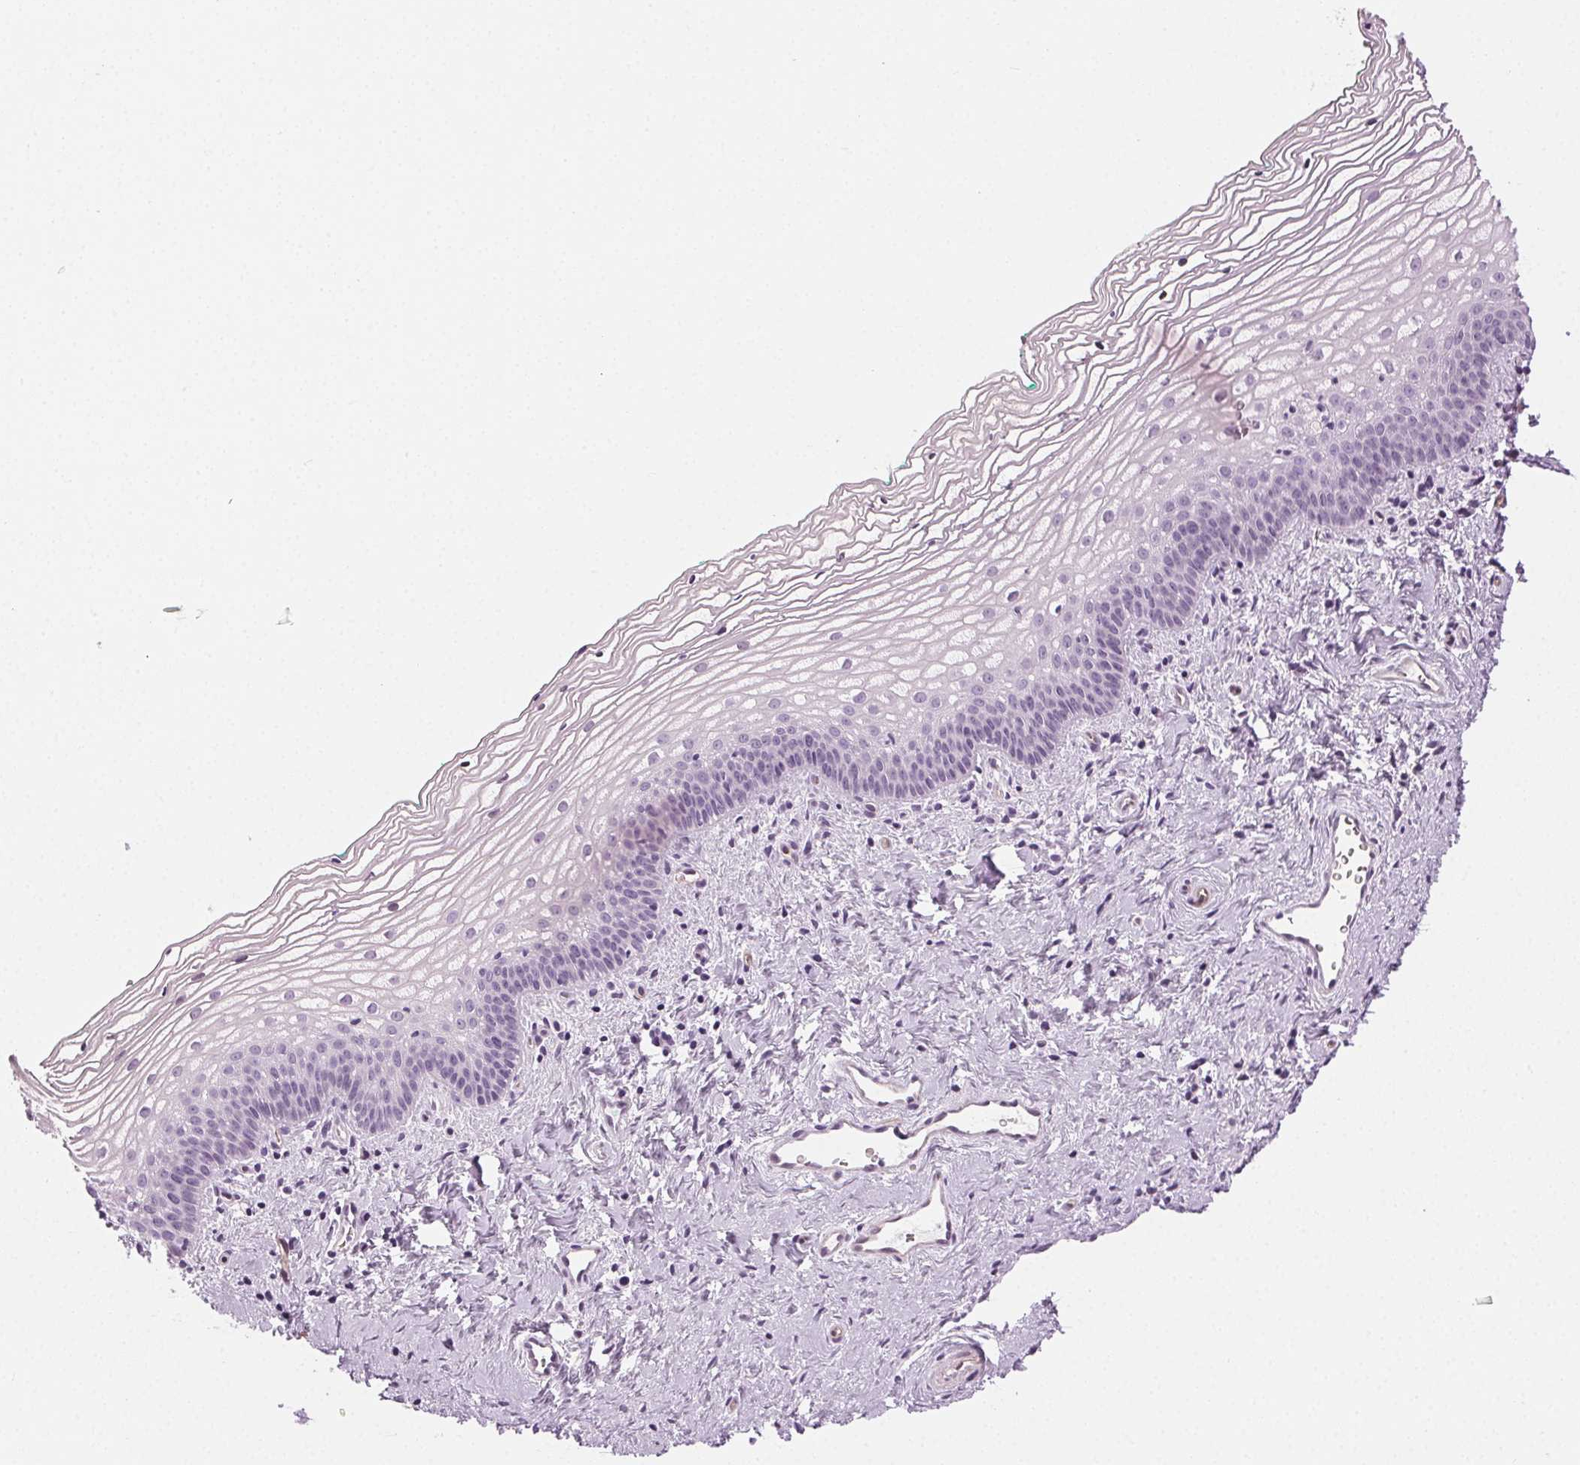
{"staining": {"intensity": "negative", "quantity": "none", "location": "none"}, "tissue": "vagina", "cell_type": "Squamous epithelial cells", "image_type": "normal", "snomed": [{"axis": "morphology", "description": "Normal tissue, NOS"}, {"axis": "topography", "description": "Vagina"}], "caption": "Squamous epithelial cells are negative for brown protein staining in unremarkable vagina. The staining is performed using DAB (3,3'-diaminobenzidine) brown chromogen with nuclei counter-stained in using hematoxylin.", "gene": "AIF1L", "patient": {"sex": "female", "age": 44}}